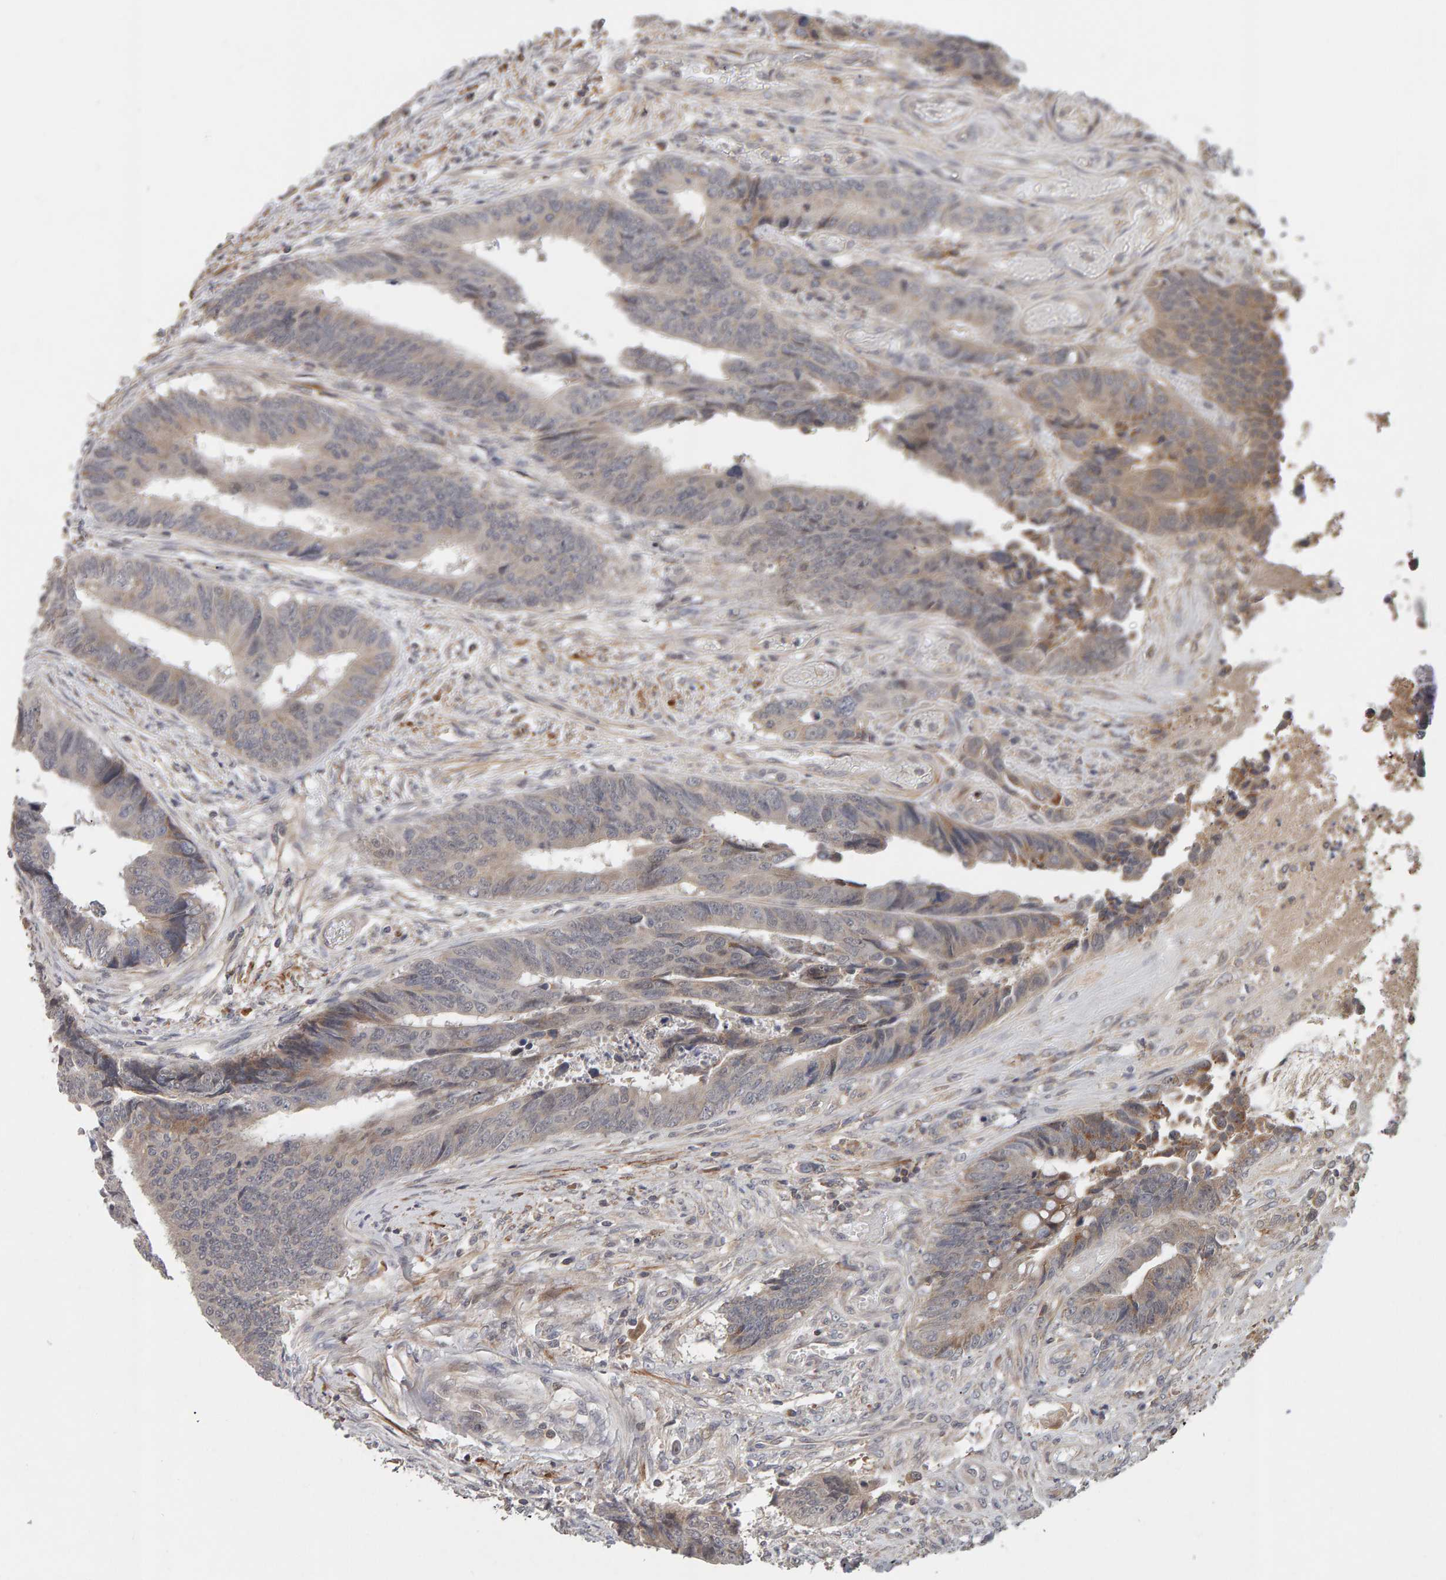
{"staining": {"intensity": "weak", "quantity": "25%-75%", "location": "cytoplasmic/membranous"}, "tissue": "colorectal cancer", "cell_type": "Tumor cells", "image_type": "cancer", "snomed": [{"axis": "morphology", "description": "Adenocarcinoma, NOS"}, {"axis": "topography", "description": "Rectum"}], "caption": "Weak cytoplasmic/membranous staining for a protein is appreciated in about 25%-75% of tumor cells of colorectal cancer using IHC.", "gene": "NUDCD1", "patient": {"sex": "male", "age": 84}}